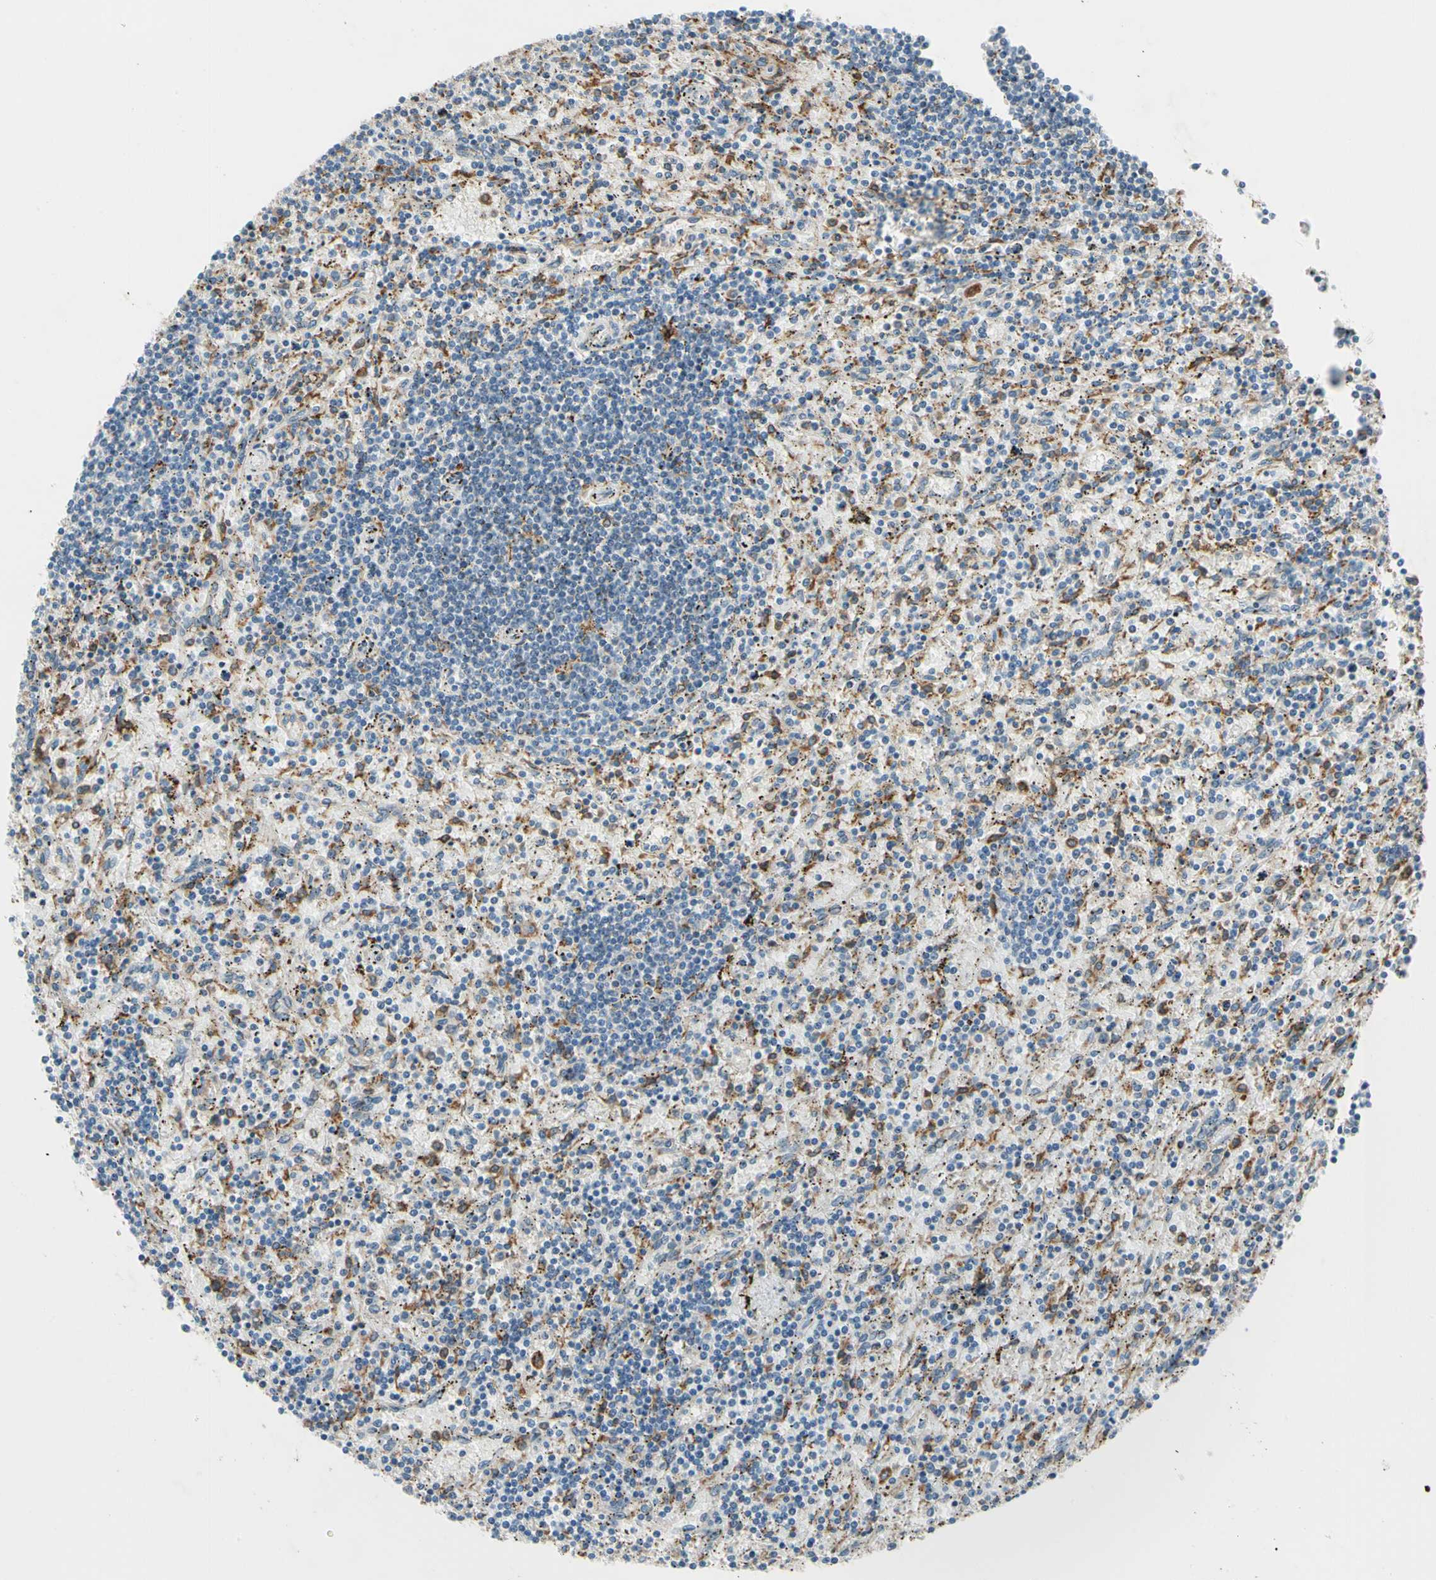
{"staining": {"intensity": "negative", "quantity": "none", "location": "none"}, "tissue": "lymphoma", "cell_type": "Tumor cells", "image_type": "cancer", "snomed": [{"axis": "morphology", "description": "Malignant lymphoma, non-Hodgkin's type, Low grade"}, {"axis": "topography", "description": "Spleen"}], "caption": "The image exhibits no significant expression in tumor cells of malignant lymphoma, non-Hodgkin's type (low-grade).", "gene": "LRPAP1", "patient": {"sex": "male", "age": 76}}